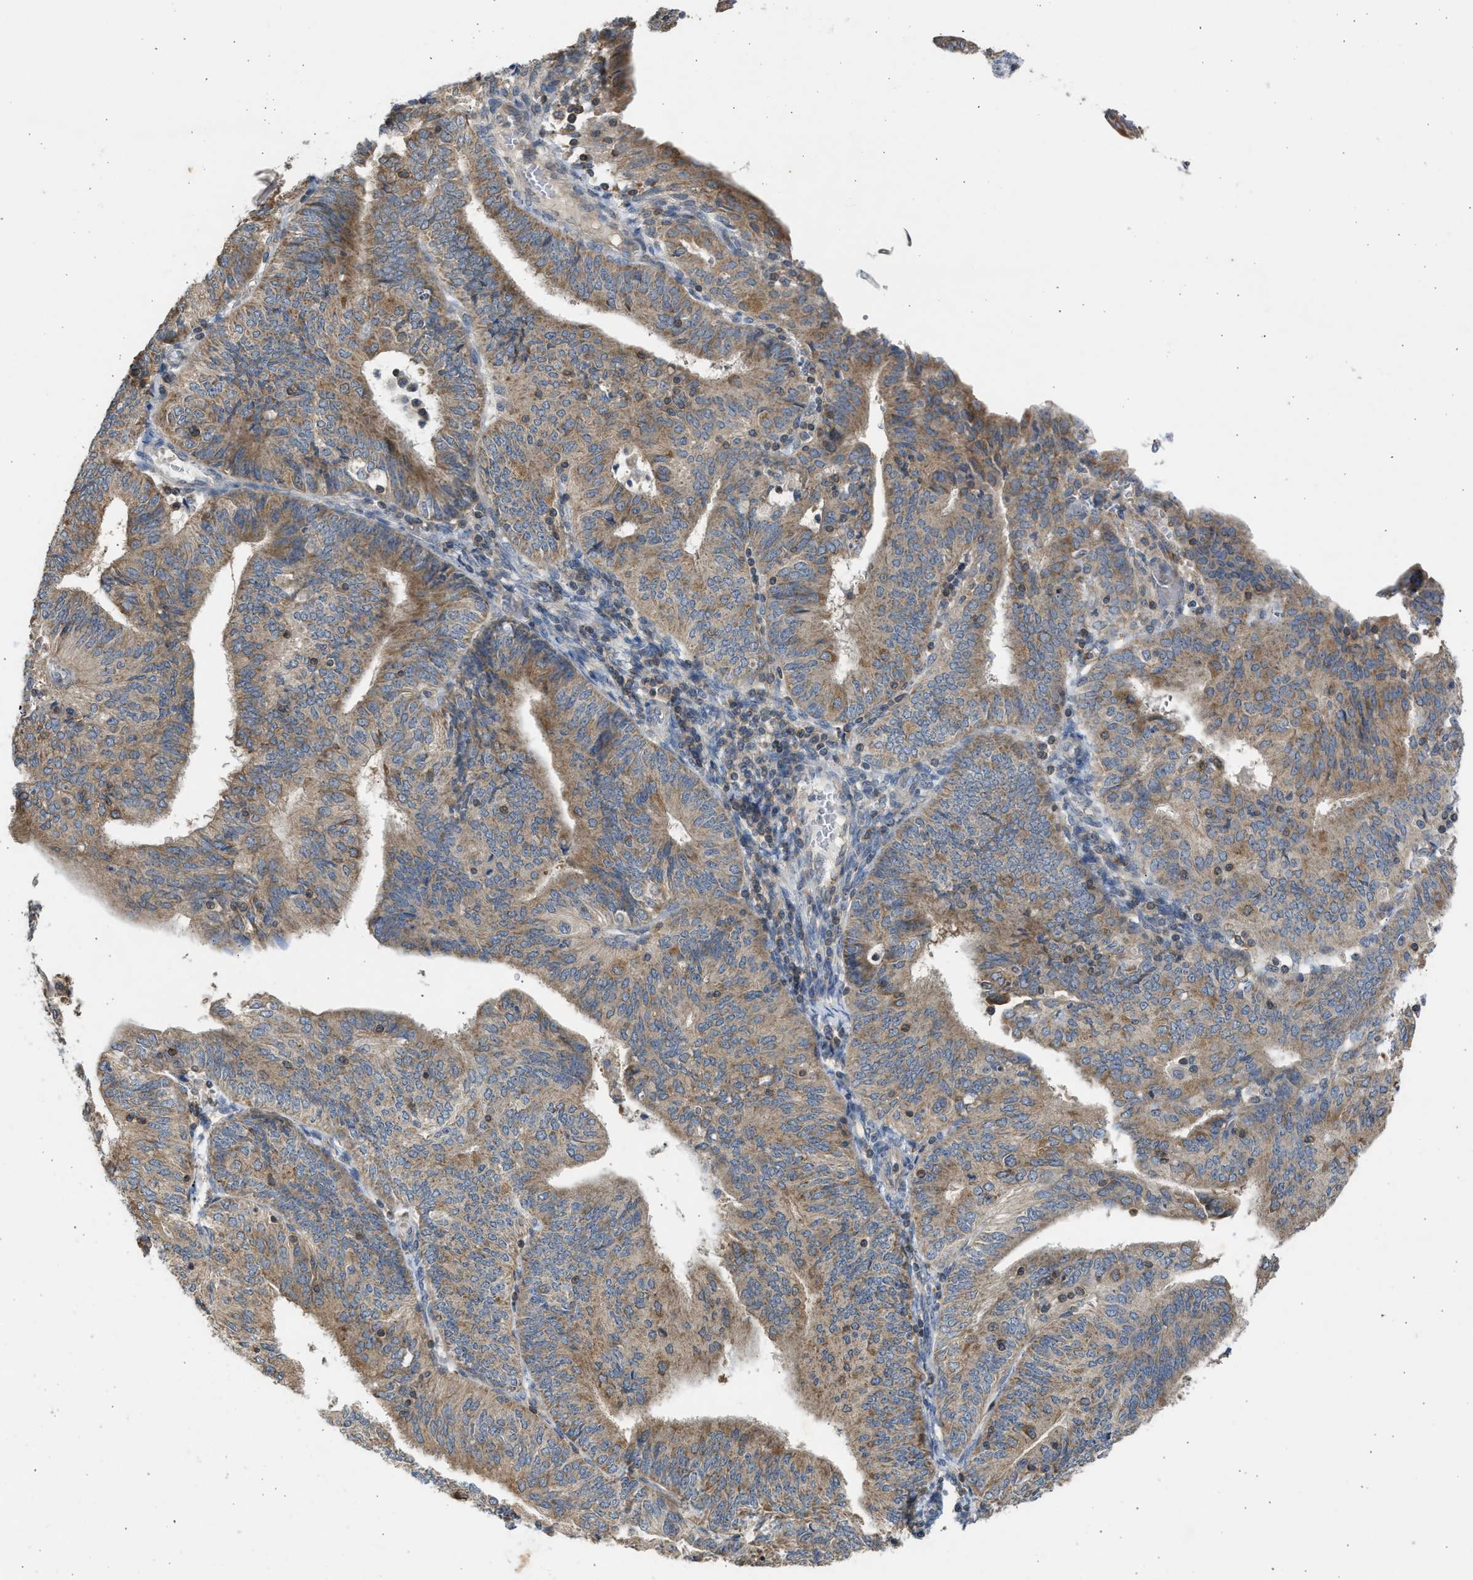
{"staining": {"intensity": "moderate", "quantity": ">75%", "location": "cytoplasmic/membranous"}, "tissue": "endometrial cancer", "cell_type": "Tumor cells", "image_type": "cancer", "snomed": [{"axis": "morphology", "description": "Adenocarcinoma, NOS"}, {"axis": "topography", "description": "Endometrium"}], "caption": "Immunohistochemistry photomicrograph of human endometrial cancer stained for a protein (brown), which displays medium levels of moderate cytoplasmic/membranous staining in approximately >75% of tumor cells.", "gene": "CYP1A1", "patient": {"sex": "female", "age": 58}}